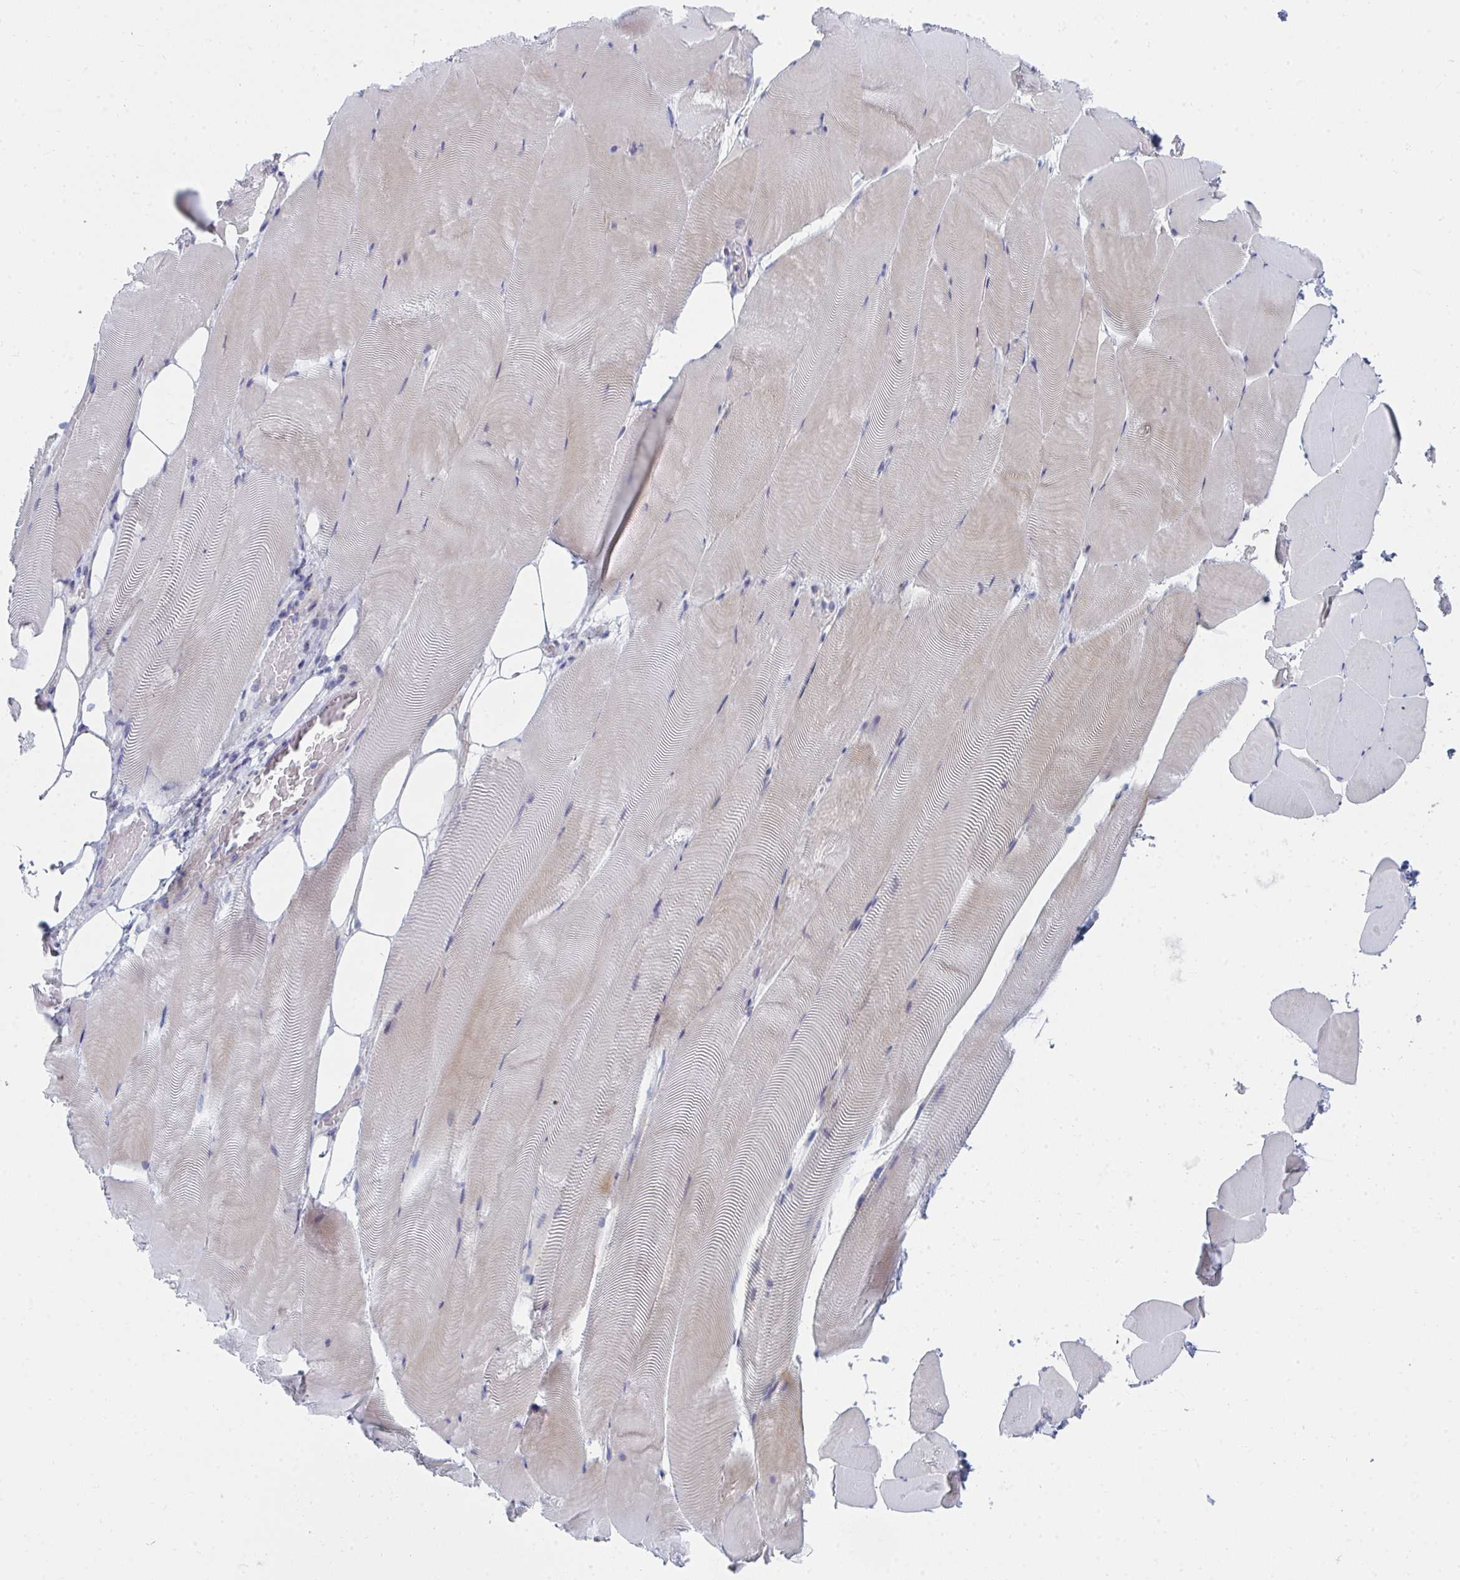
{"staining": {"intensity": "weak", "quantity": "<25%", "location": "cytoplasmic/membranous"}, "tissue": "skeletal muscle", "cell_type": "Myocytes", "image_type": "normal", "snomed": [{"axis": "morphology", "description": "Normal tissue, NOS"}, {"axis": "topography", "description": "Skeletal muscle"}], "caption": "Skeletal muscle stained for a protein using IHC demonstrates no expression myocytes.", "gene": "PSMG1", "patient": {"sex": "female", "age": 64}}